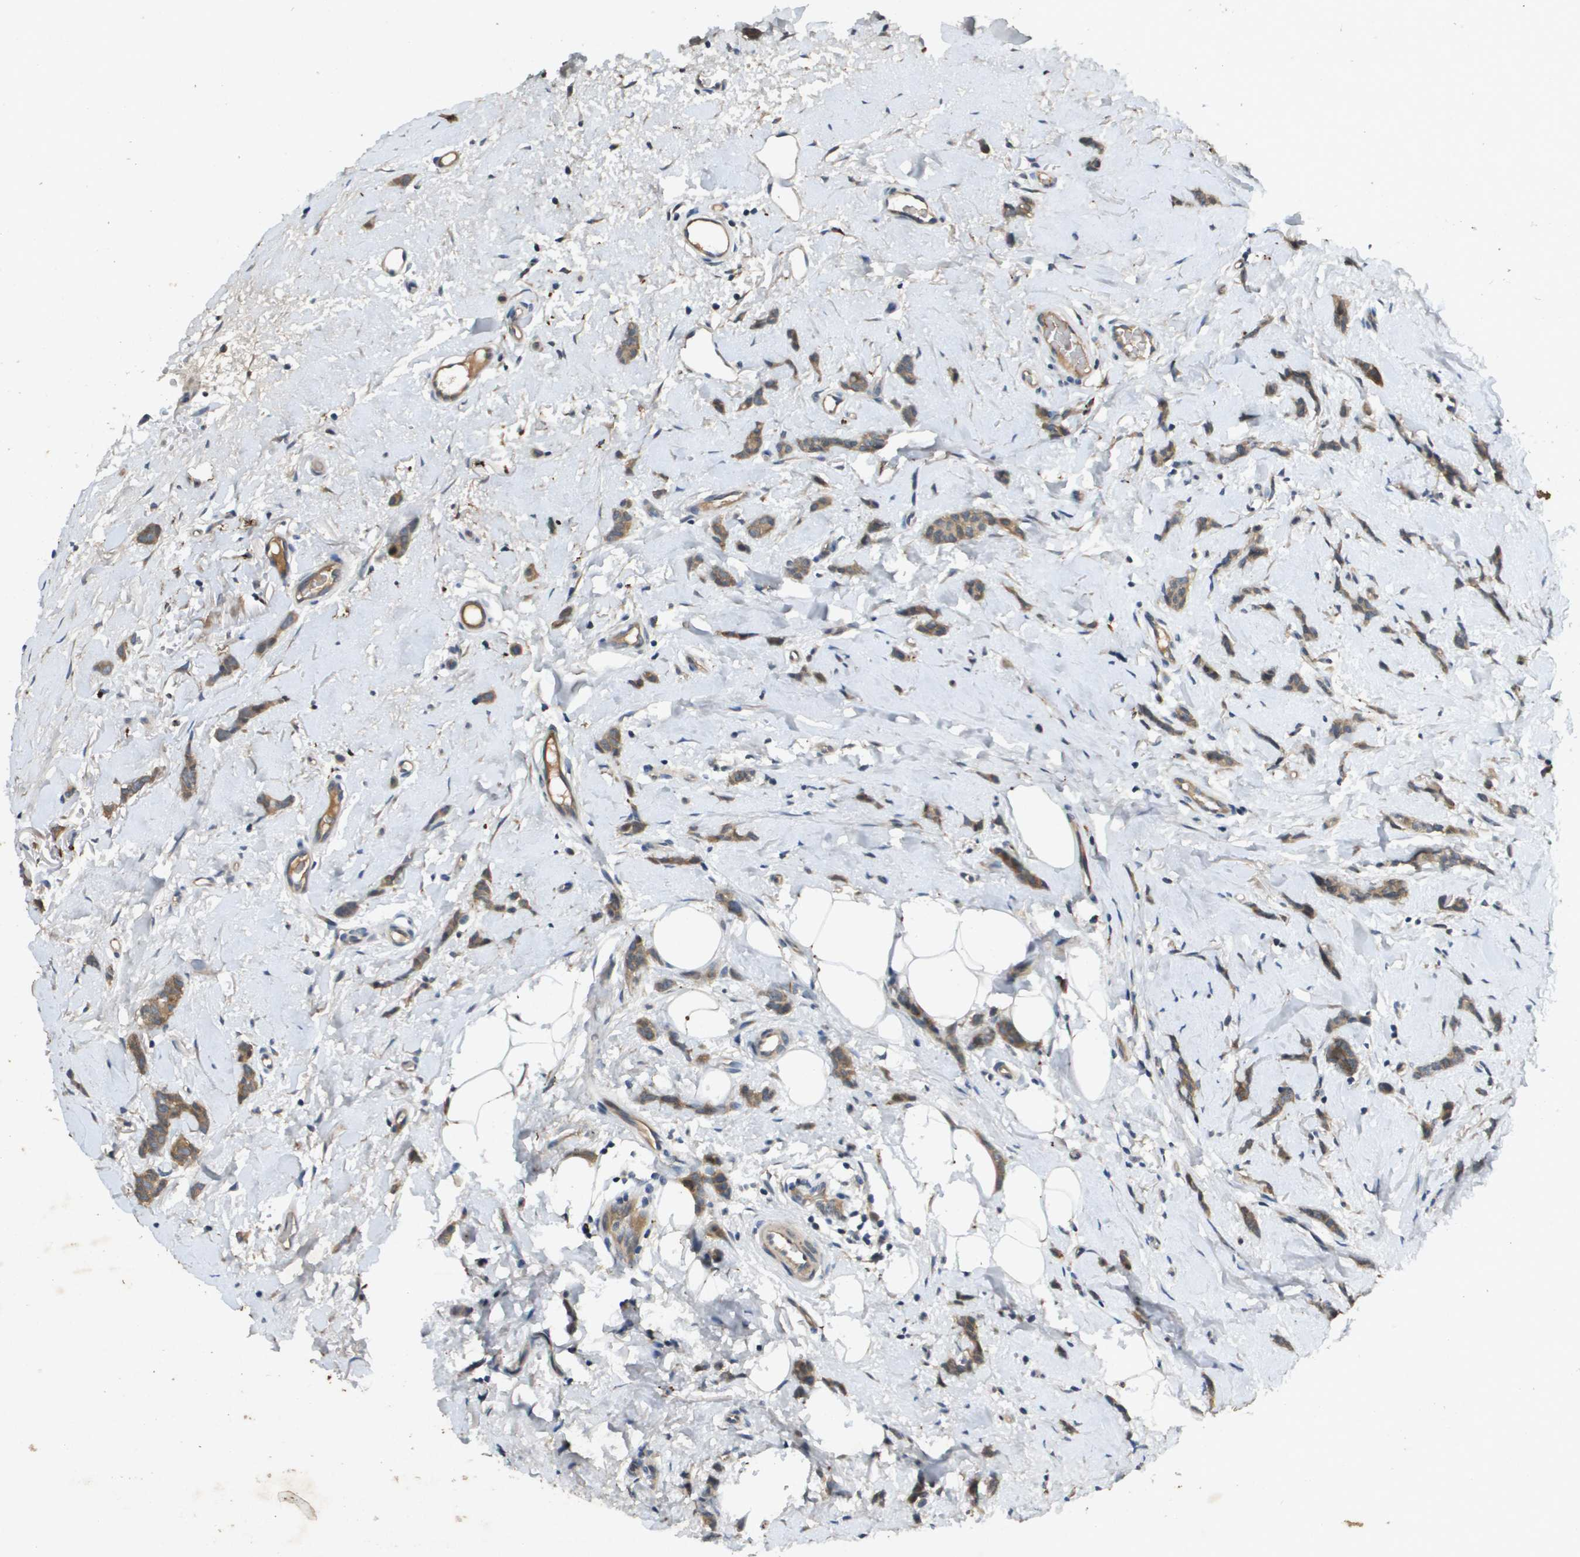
{"staining": {"intensity": "moderate", "quantity": ">75%", "location": "cytoplasmic/membranous"}, "tissue": "breast cancer", "cell_type": "Tumor cells", "image_type": "cancer", "snomed": [{"axis": "morphology", "description": "Lobular carcinoma"}, {"axis": "topography", "description": "Skin"}, {"axis": "topography", "description": "Breast"}], "caption": "Immunohistochemical staining of human lobular carcinoma (breast) demonstrates moderate cytoplasmic/membranous protein expression in about >75% of tumor cells.", "gene": "PGAP3", "patient": {"sex": "female", "age": 46}}